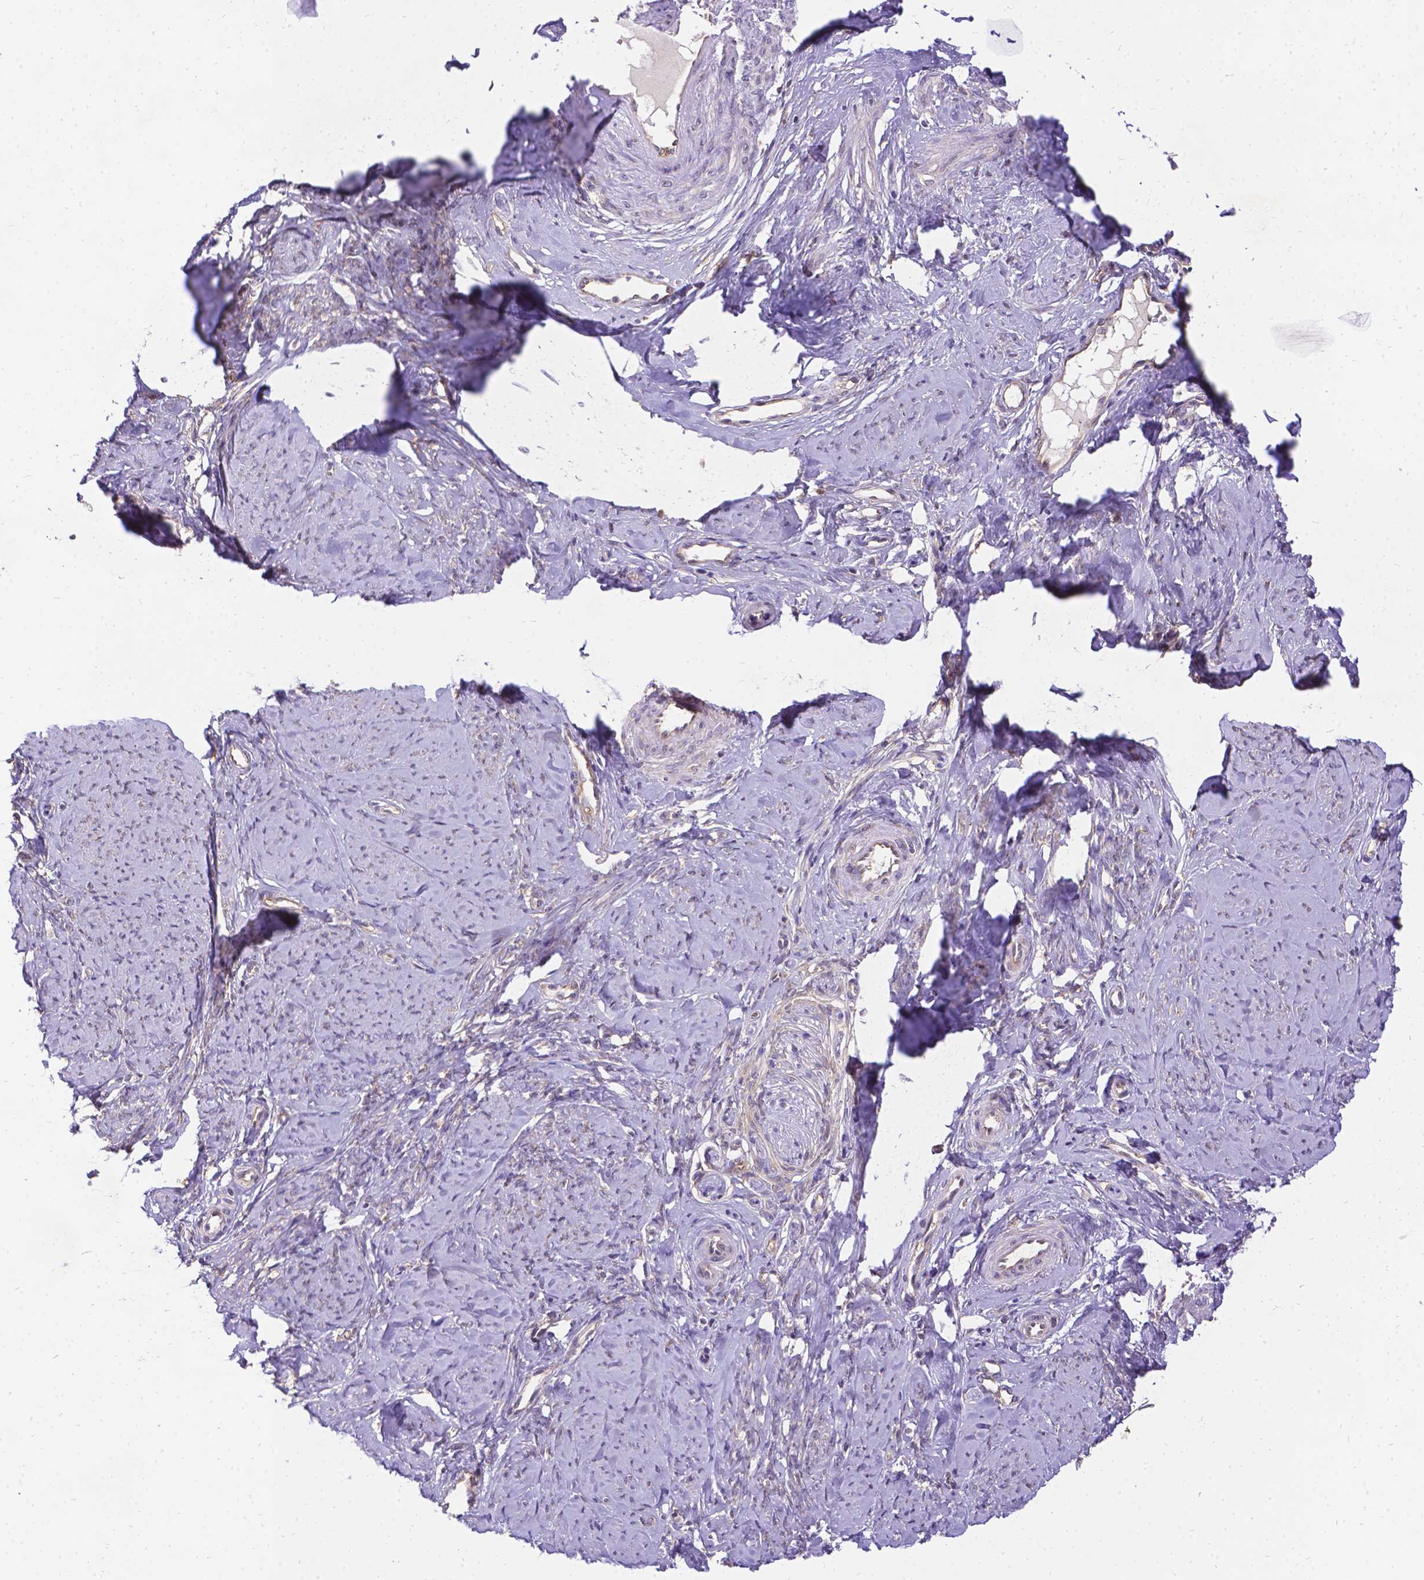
{"staining": {"intensity": "negative", "quantity": "none", "location": "none"}, "tissue": "smooth muscle", "cell_type": "Smooth muscle cells", "image_type": "normal", "snomed": [{"axis": "morphology", "description": "Normal tissue, NOS"}, {"axis": "topography", "description": "Smooth muscle"}], "caption": "Immunohistochemical staining of benign smooth muscle reveals no significant staining in smooth muscle cells.", "gene": "DENND6A", "patient": {"sex": "female", "age": 48}}